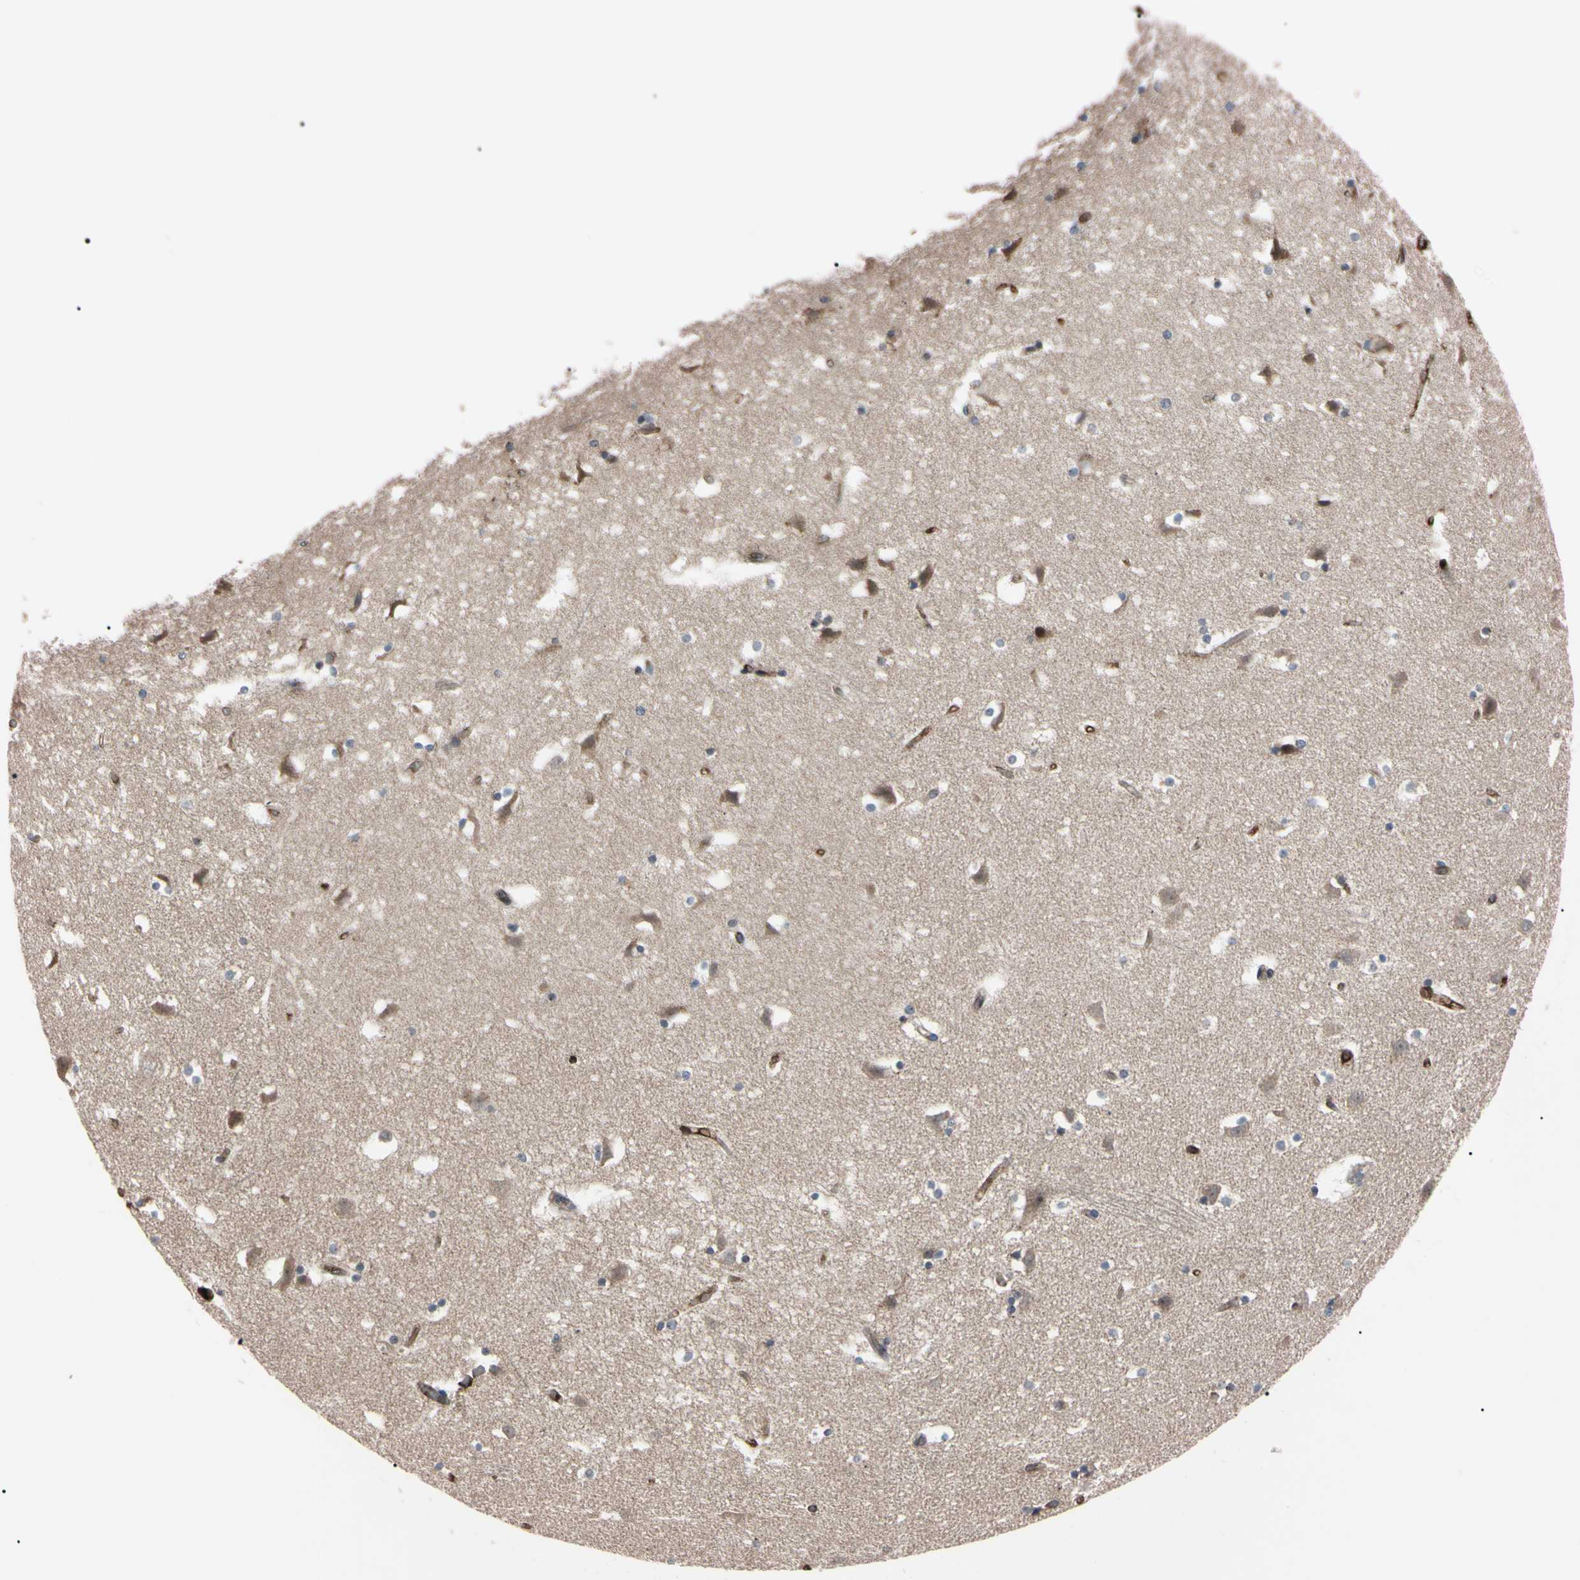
{"staining": {"intensity": "weak", "quantity": "<25%", "location": "cytoplasmic/membranous"}, "tissue": "caudate", "cell_type": "Glial cells", "image_type": "normal", "snomed": [{"axis": "morphology", "description": "Normal tissue, NOS"}, {"axis": "topography", "description": "Lateral ventricle wall"}], "caption": "The IHC photomicrograph has no significant staining in glial cells of caudate. The staining is performed using DAB (3,3'-diaminobenzidine) brown chromogen with nuclei counter-stained in using hematoxylin.", "gene": "TRAF5", "patient": {"sex": "male", "age": 45}}